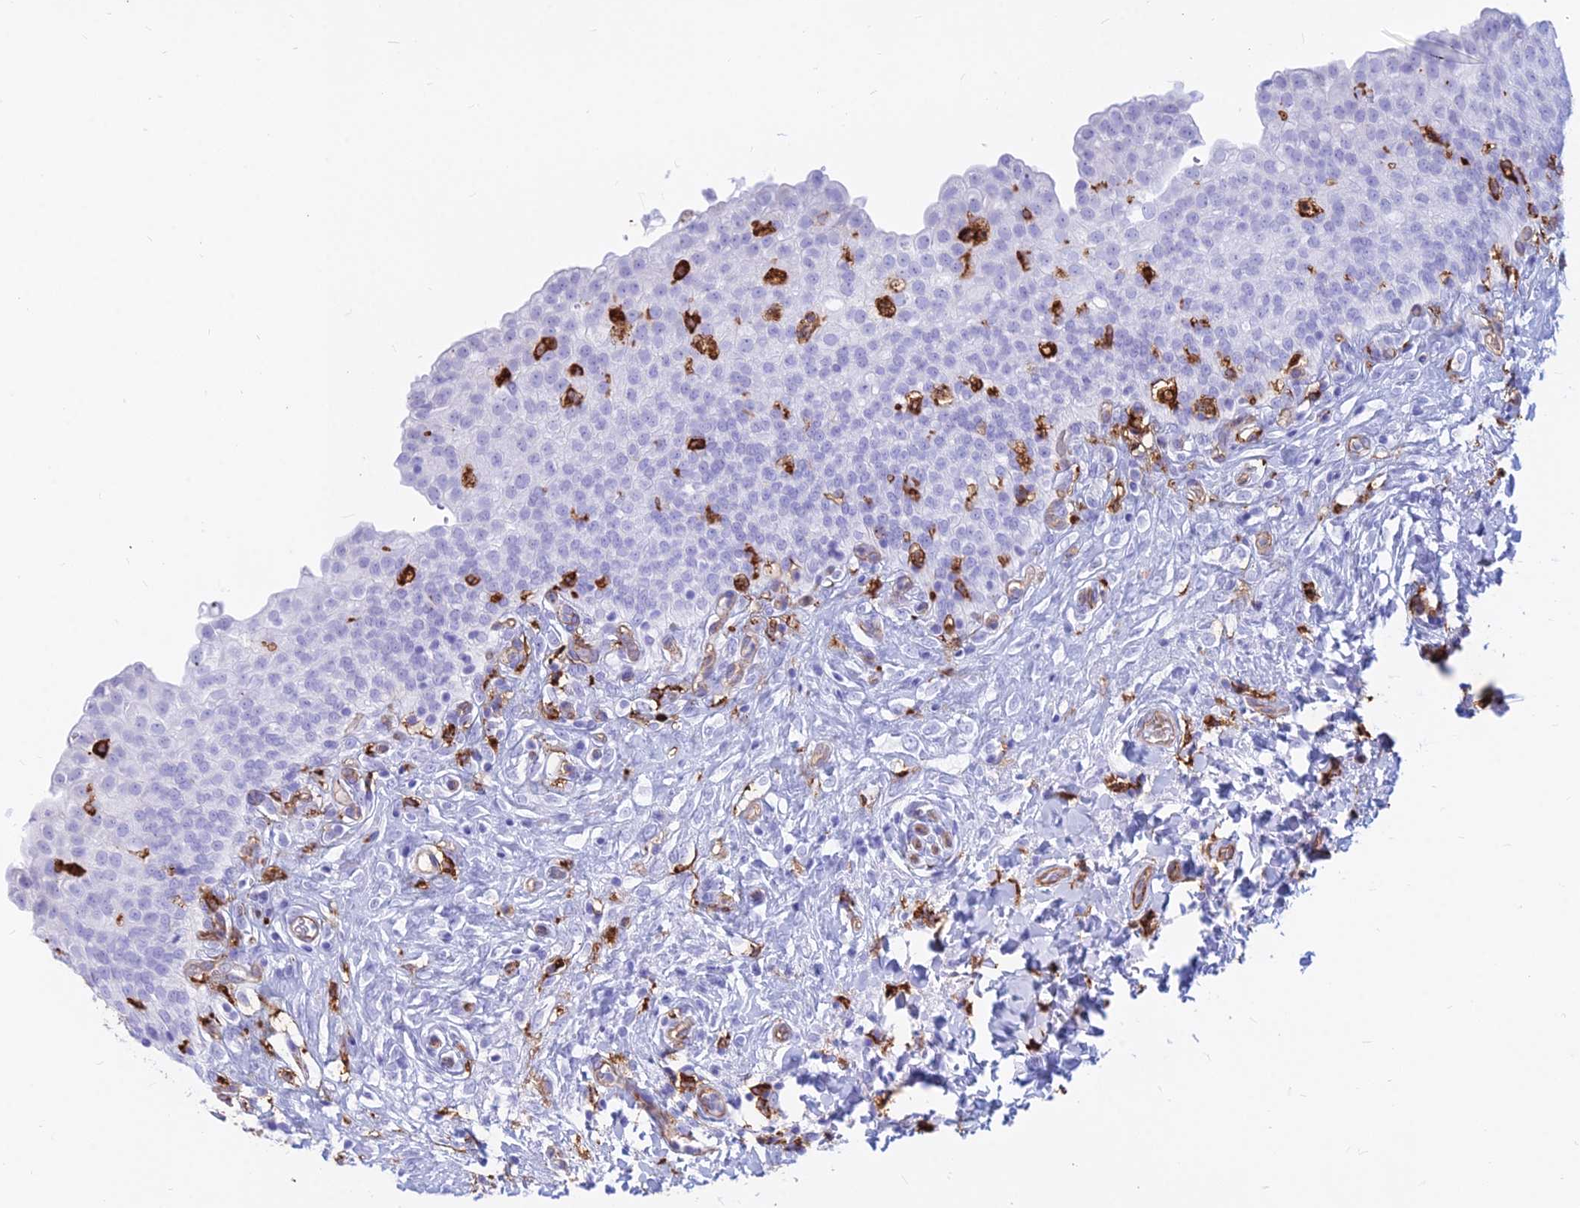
{"staining": {"intensity": "negative", "quantity": "none", "location": "none"}, "tissue": "urinary bladder", "cell_type": "Urothelial cells", "image_type": "normal", "snomed": [{"axis": "morphology", "description": "Urothelial carcinoma, High grade"}, {"axis": "topography", "description": "Urinary bladder"}], "caption": "Urothelial cells show no significant protein staining in normal urinary bladder.", "gene": "HLA", "patient": {"sex": "male", "age": 46}}